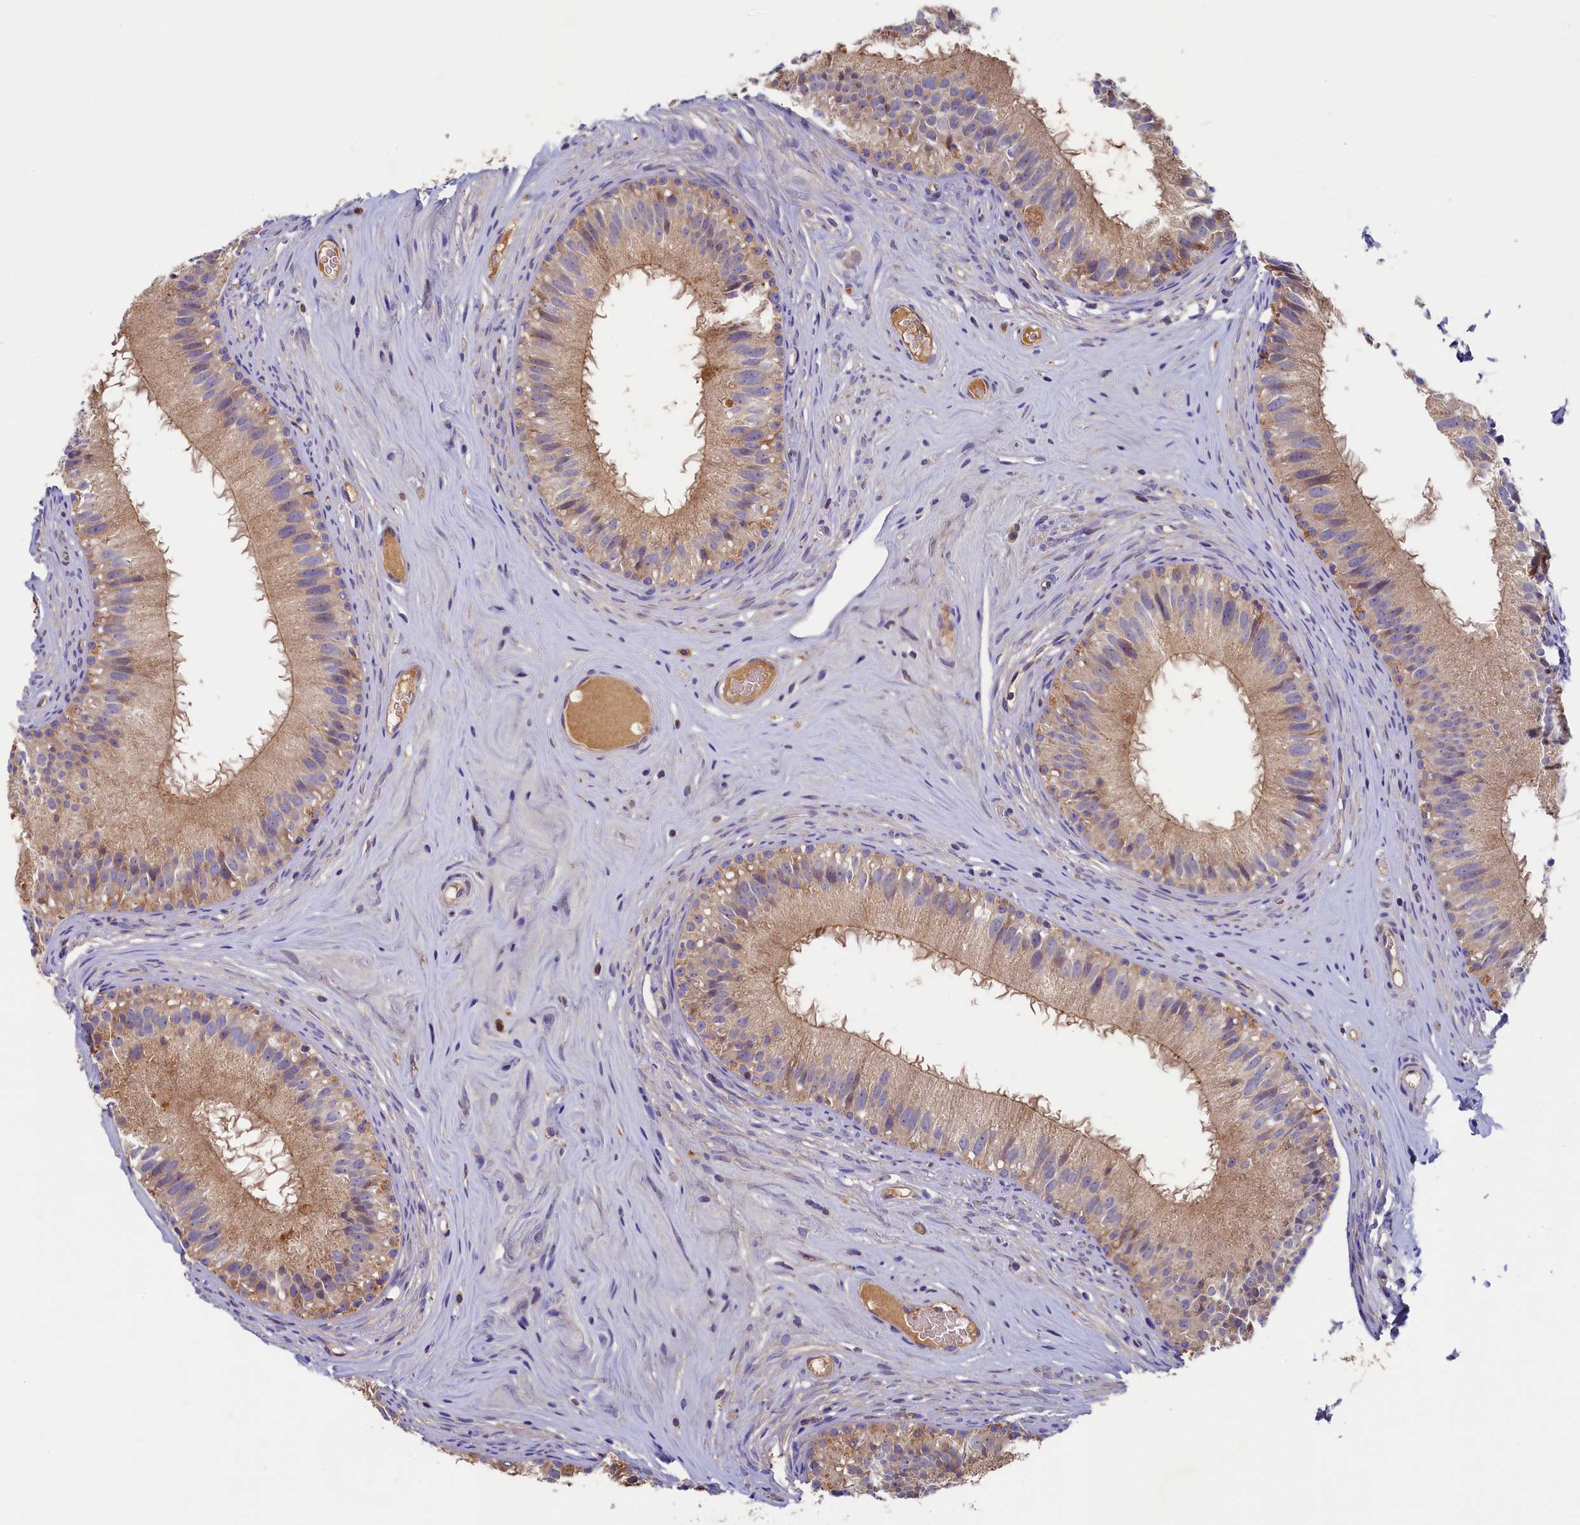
{"staining": {"intensity": "moderate", "quantity": "25%-75%", "location": "cytoplasmic/membranous"}, "tissue": "epididymis", "cell_type": "Glandular cells", "image_type": "normal", "snomed": [{"axis": "morphology", "description": "Normal tissue, NOS"}, {"axis": "topography", "description": "Epididymis"}], "caption": "Protein analysis of benign epididymis reveals moderate cytoplasmic/membranous positivity in about 25%-75% of glandular cells. (brown staining indicates protein expression, while blue staining denotes nuclei).", "gene": "SEC31B", "patient": {"sex": "male", "age": 45}}